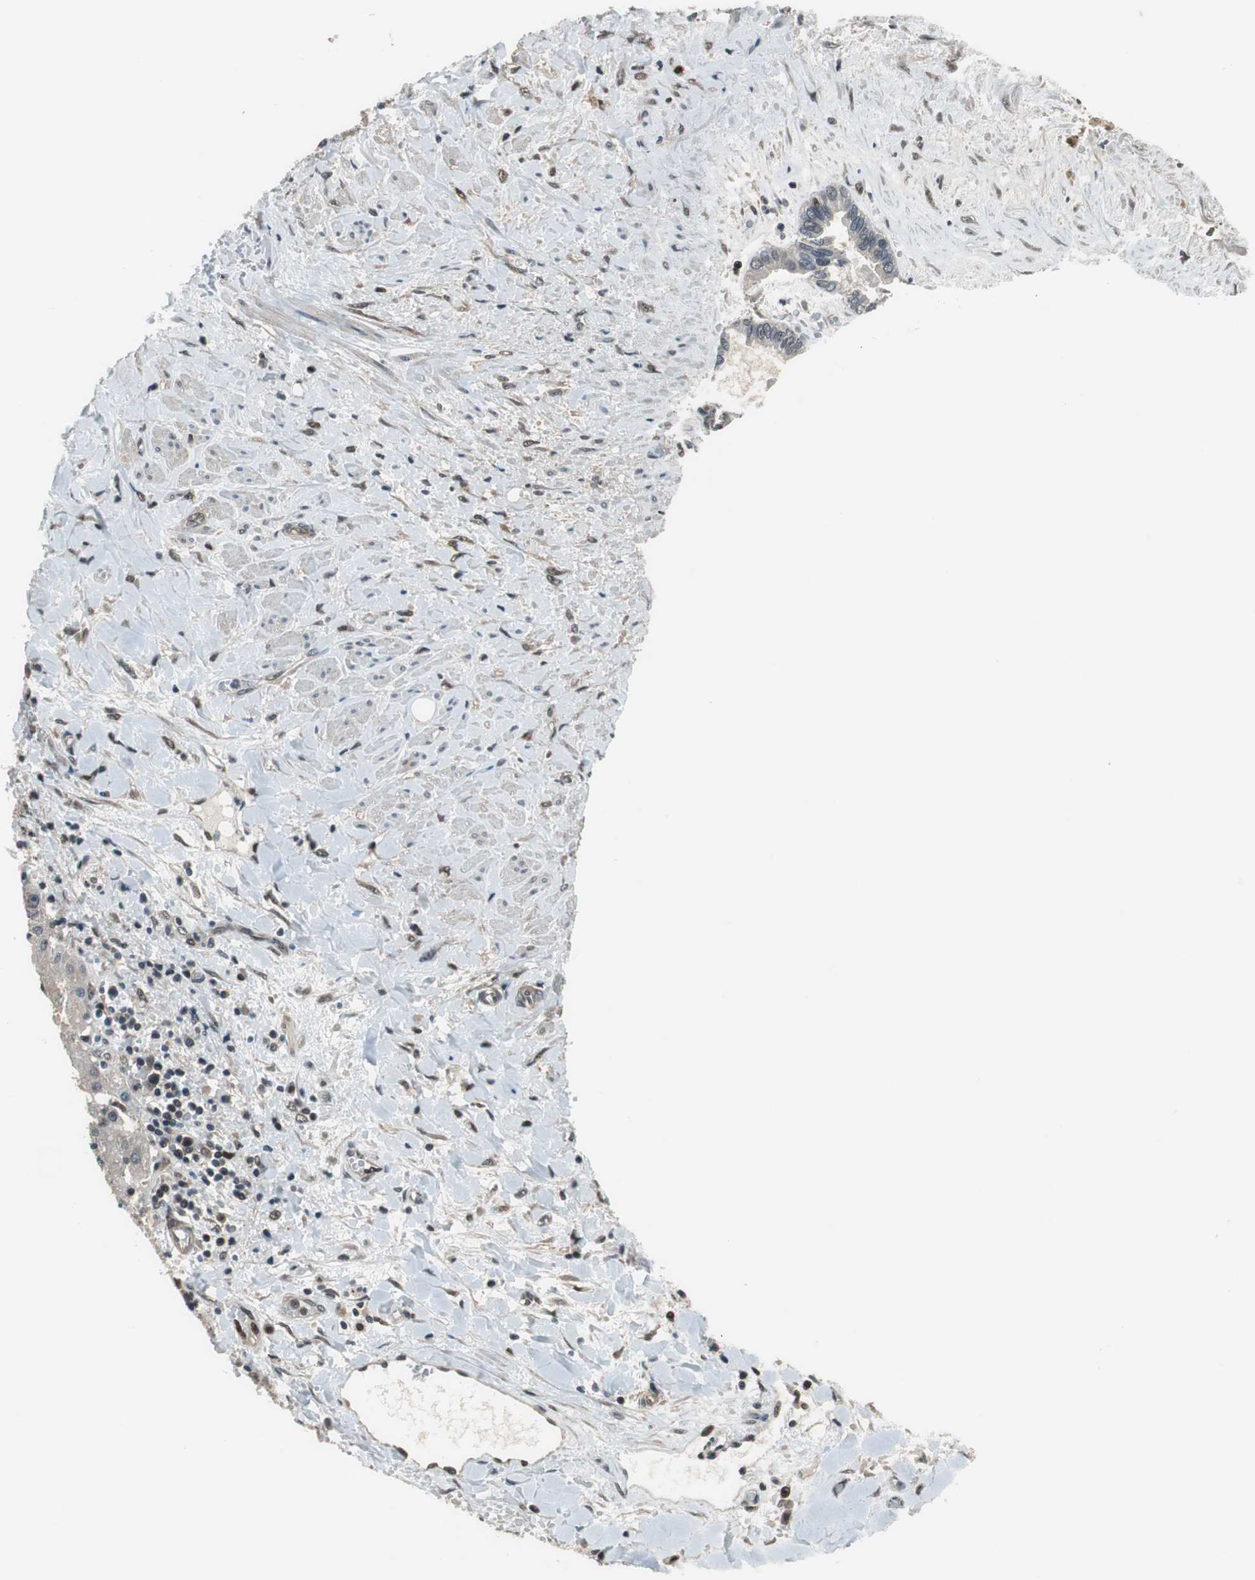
{"staining": {"intensity": "negative", "quantity": "none", "location": "none"}, "tissue": "liver cancer", "cell_type": "Tumor cells", "image_type": "cancer", "snomed": [{"axis": "morphology", "description": "Cholangiocarcinoma"}, {"axis": "topography", "description": "Liver"}], "caption": "Tumor cells show no significant expression in liver cholangiocarcinoma.", "gene": "MAFB", "patient": {"sex": "female", "age": 65}}